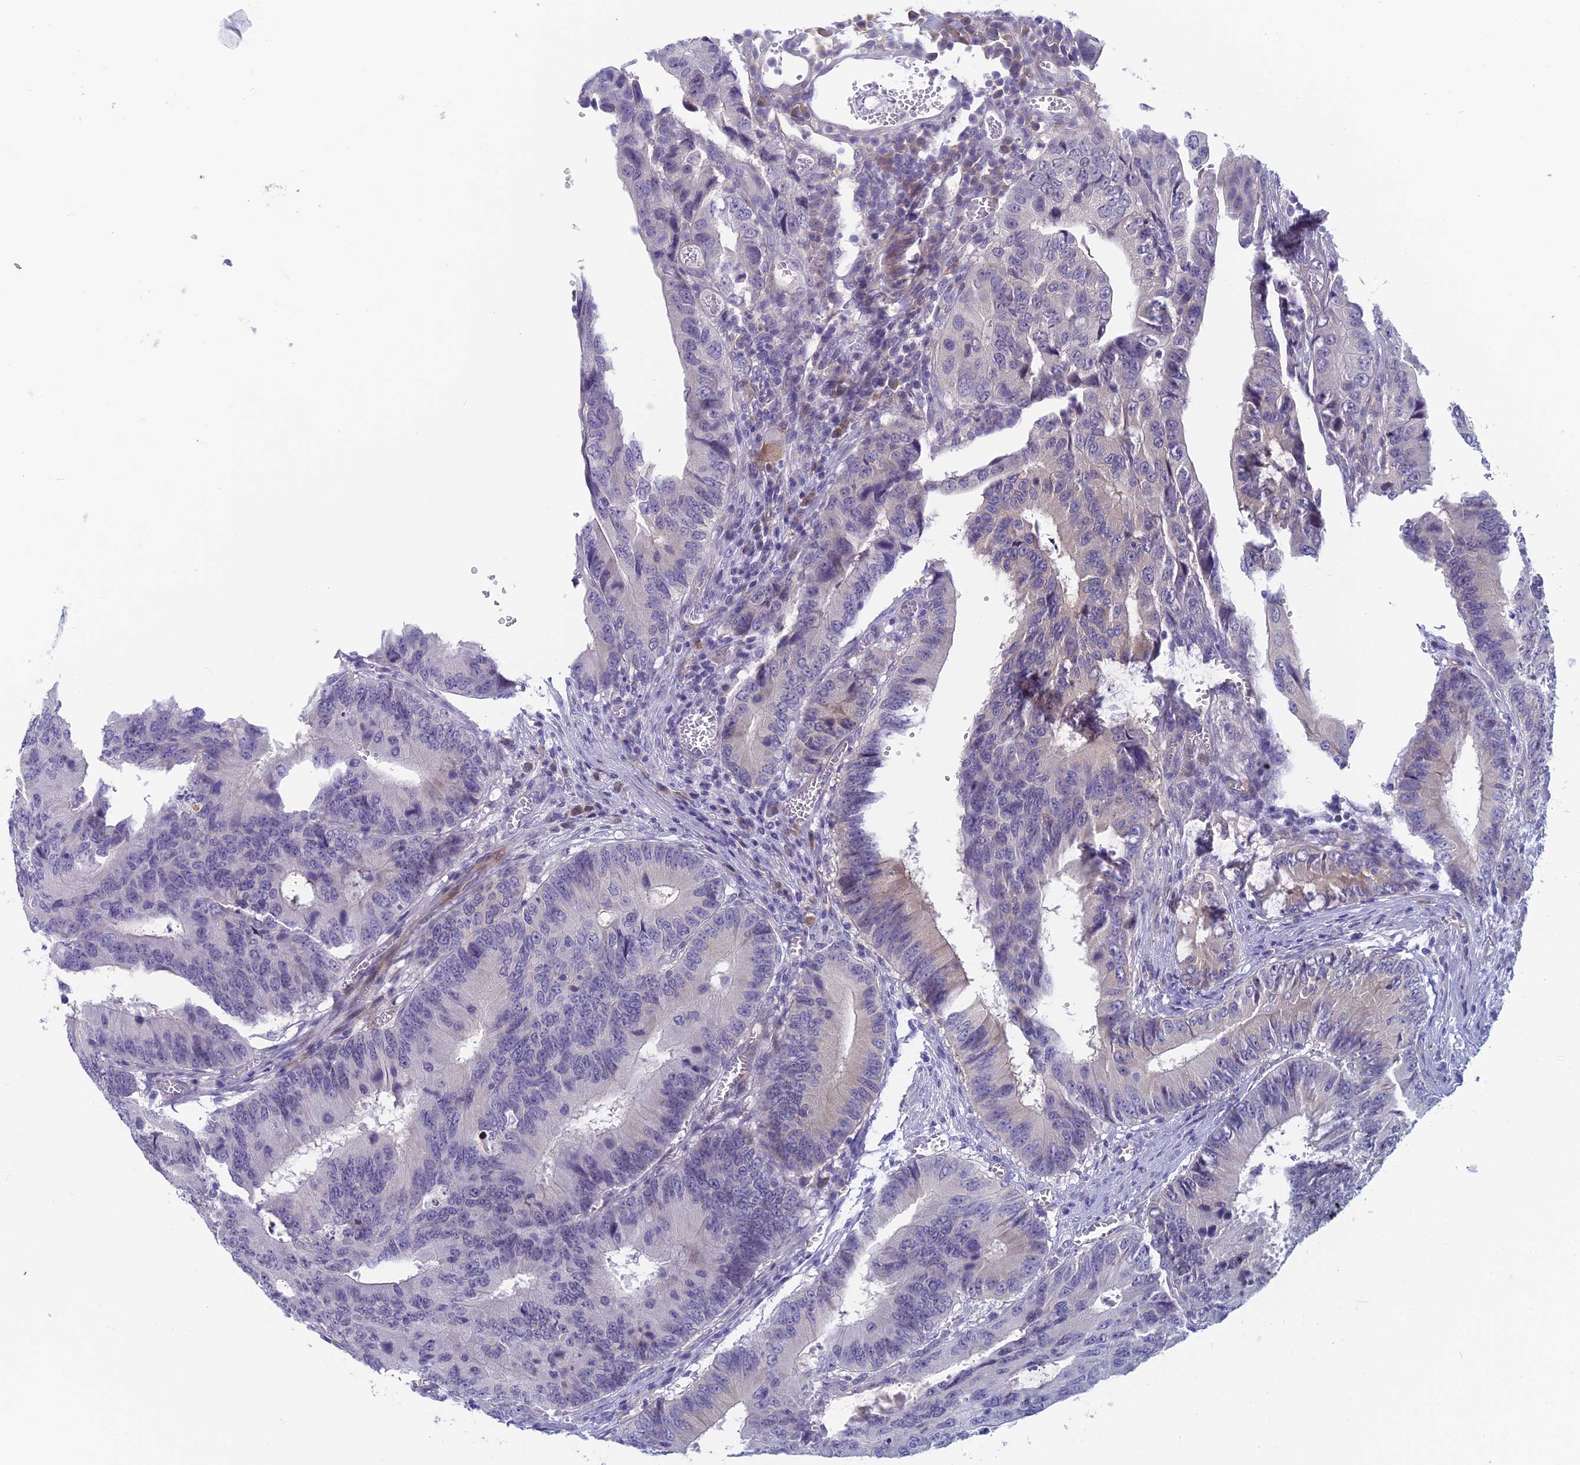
{"staining": {"intensity": "negative", "quantity": "none", "location": "none"}, "tissue": "colorectal cancer", "cell_type": "Tumor cells", "image_type": "cancer", "snomed": [{"axis": "morphology", "description": "Adenocarcinoma, NOS"}, {"axis": "topography", "description": "Colon"}], "caption": "Tumor cells are negative for protein expression in human adenocarcinoma (colorectal).", "gene": "PPP1R26", "patient": {"sex": "male", "age": 85}}